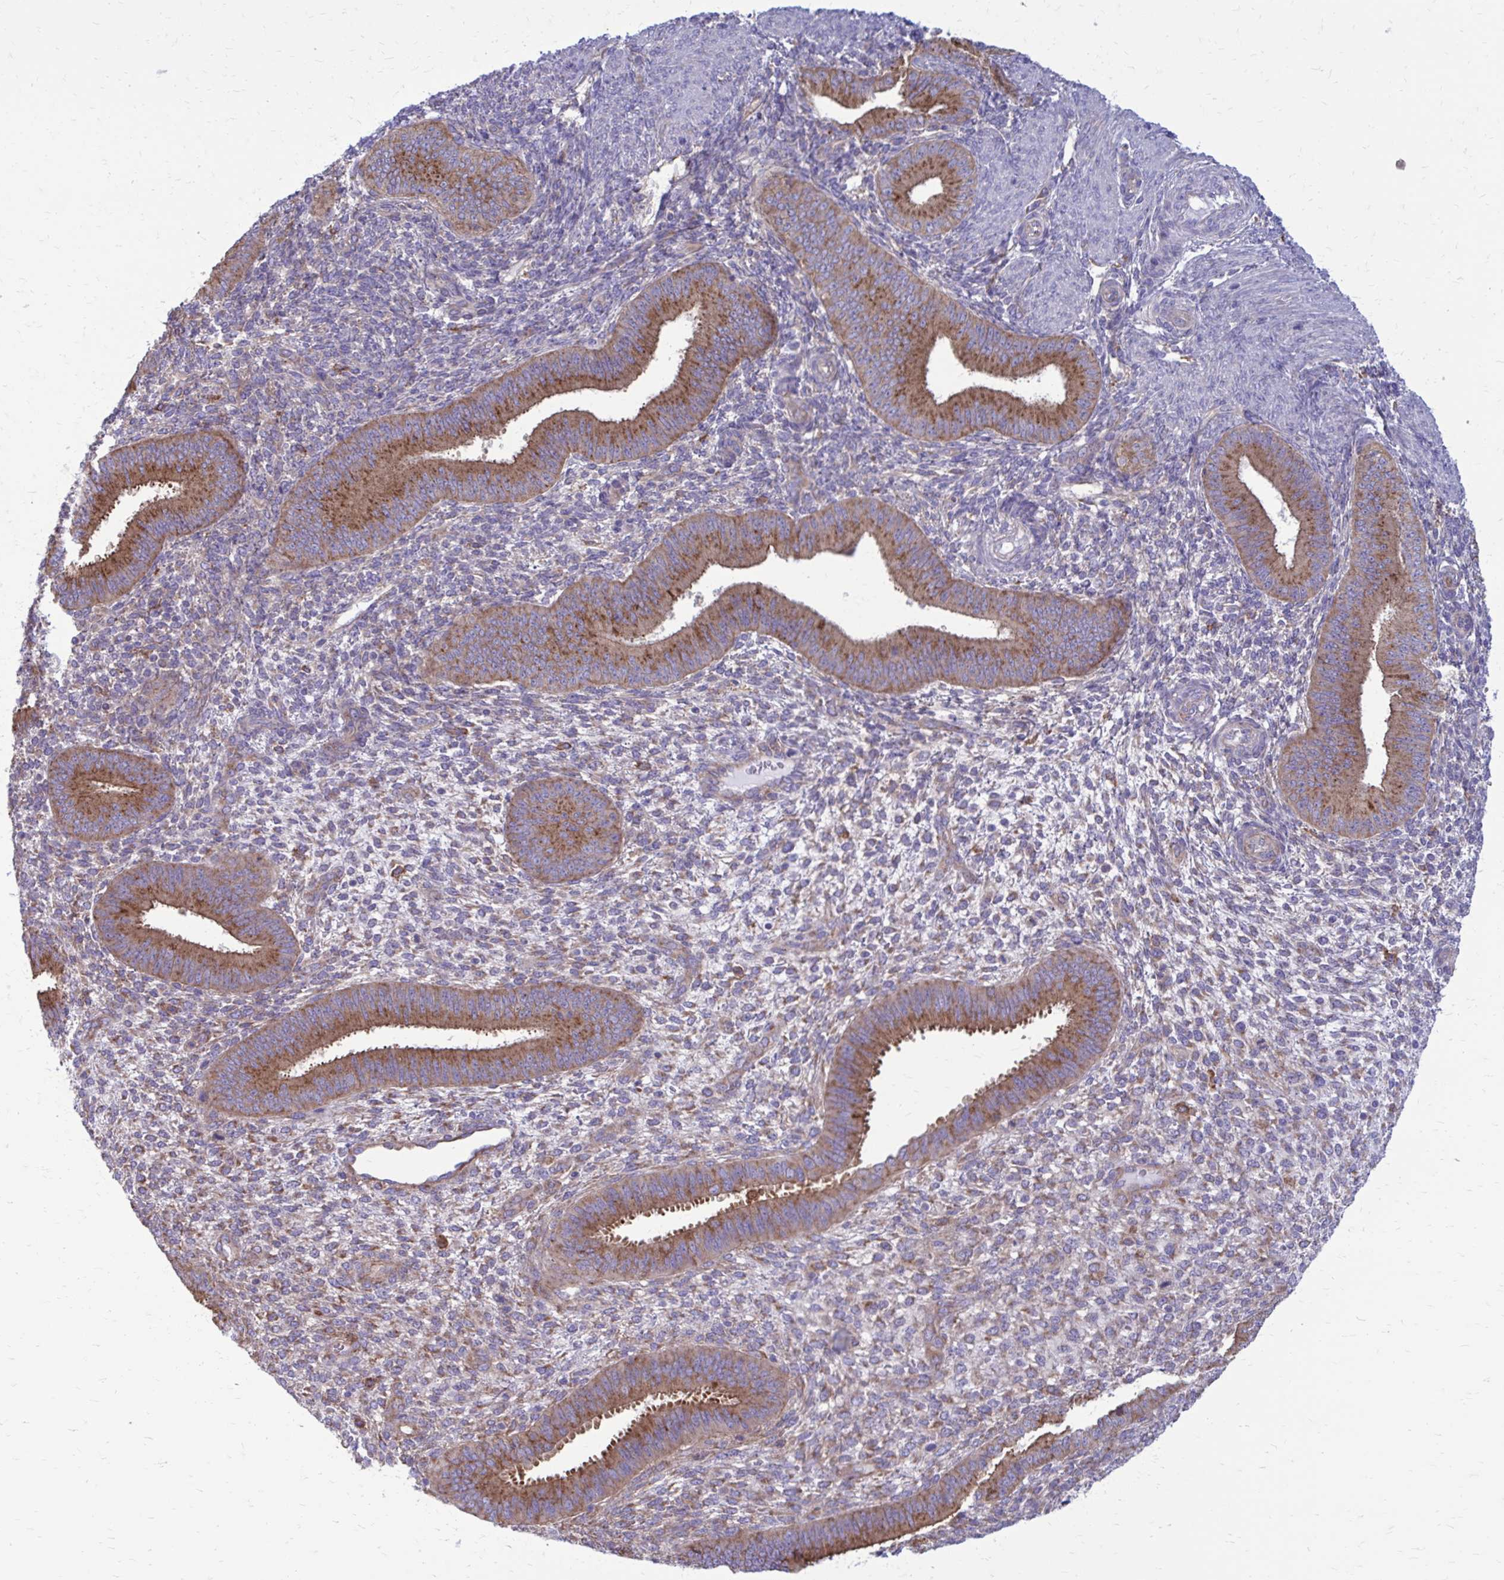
{"staining": {"intensity": "negative", "quantity": "none", "location": "none"}, "tissue": "endometrium", "cell_type": "Cells in endometrial stroma", "image_type": "normal", "snomed": [{"axis": "morphology", "description": "Normal tissue, NOS"}, {"axis": "topography", "description": "Endometrium"}], "caption": "IHC of benign endometrium shows no expression in cells in endometrial stroma. (Stains: DAB (3,3'-diaminobenzidine) immunohistochemistry (IHC) with hematoxylin counter stain, Microscopy: brightfield microscopy at high magnification).", "gene": "CLTA", "patient": {"sex": "female", "age": 39}}